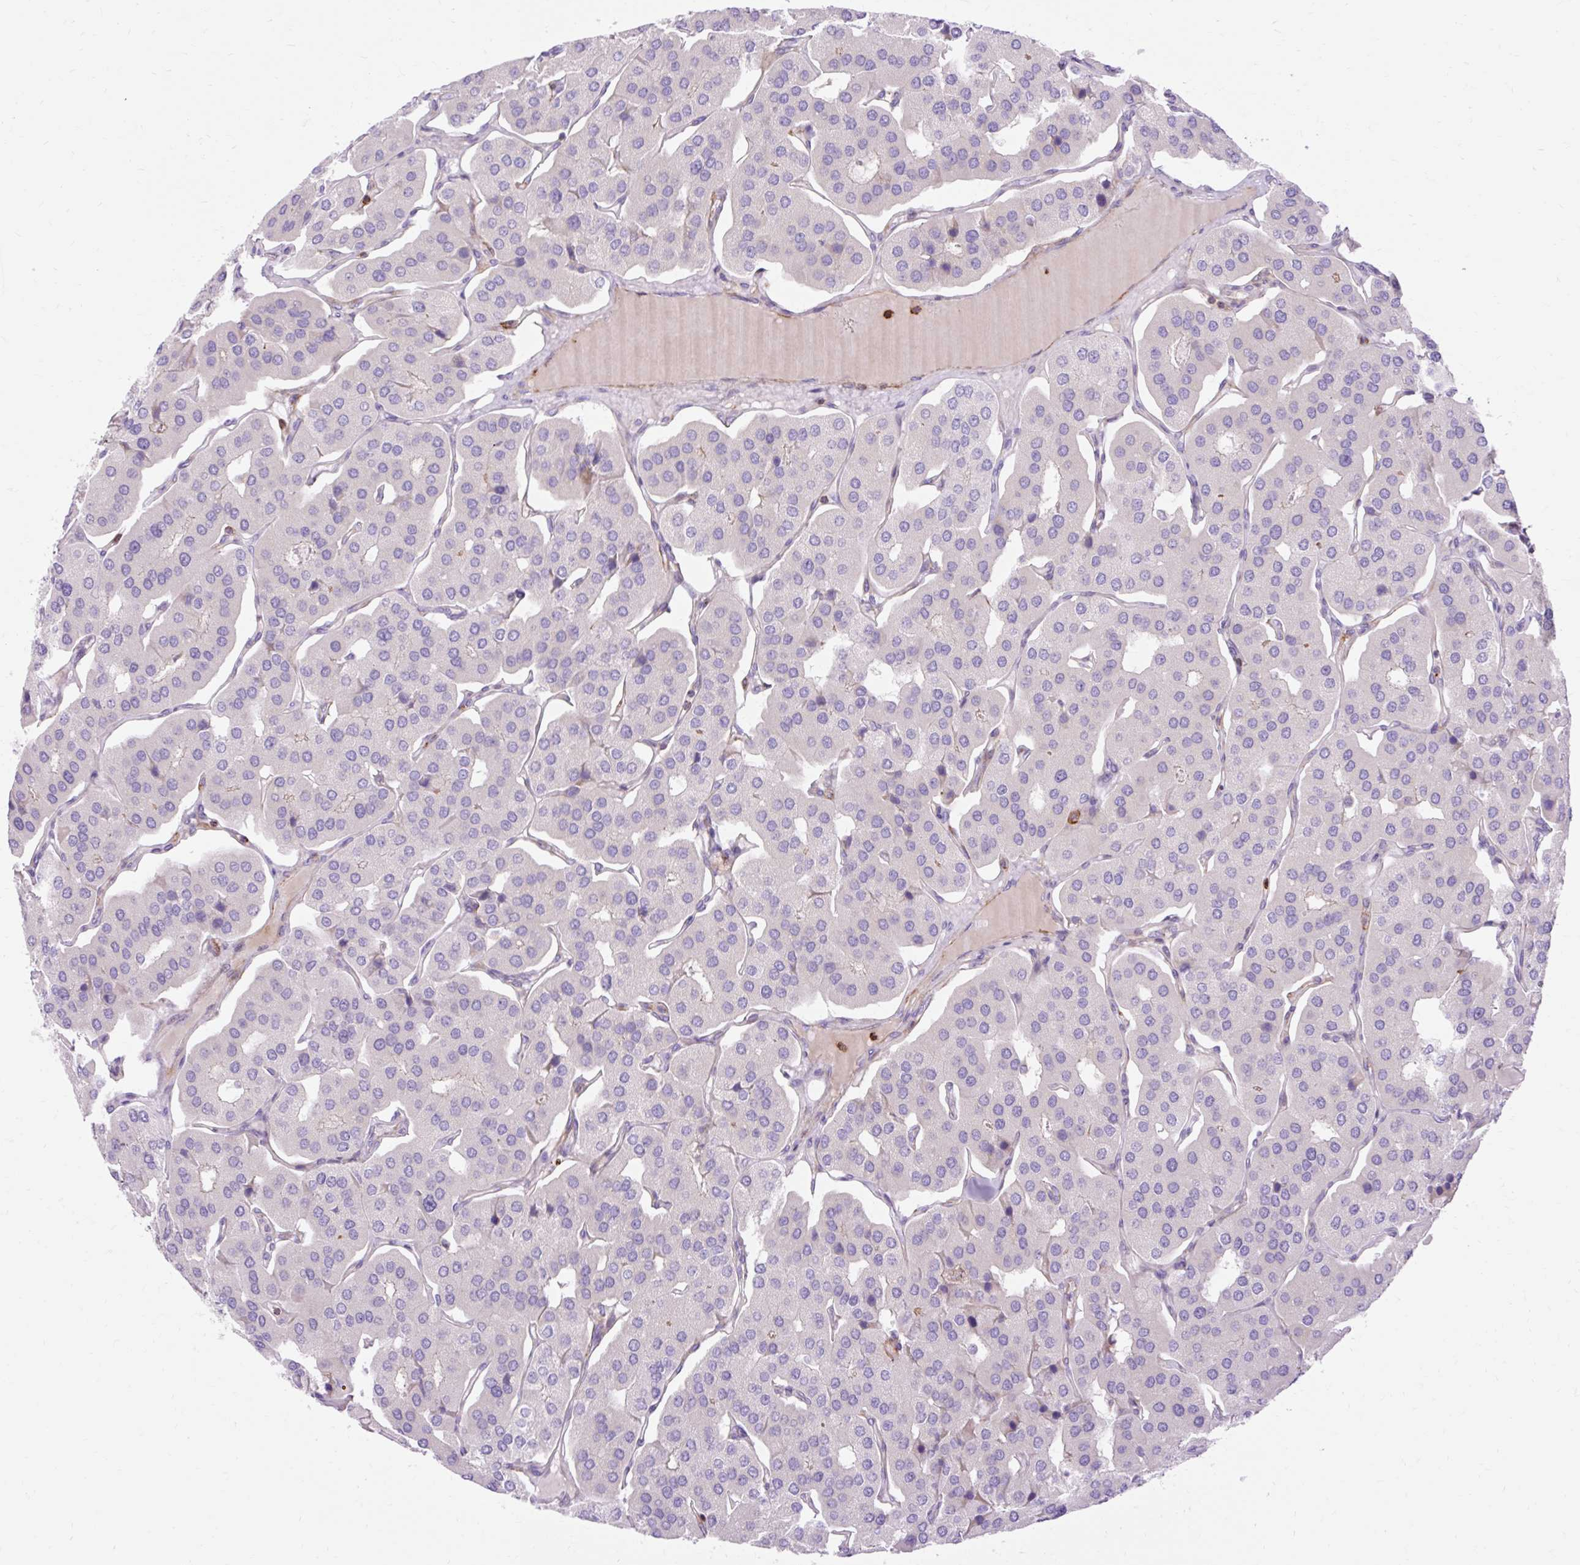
{"staining": {"intensity": "negative", "quantity": "none", "location": "none"}, "tissue": "parathyroid gland", "cell_type": "Glandular cells", "image_type": "normal", "snomed": [{"axis": "morphology", "description": "Normal tissue, NOS"}, {"axis": "morphology", "description": "Adenoma, NOS"}, {"axis": "topography", "description": "Parathyroid gland"}], "caption": "IHC photomicrograph of normal parathyroid gland stained for a protein (brown), which displays no expression in glandular cells. (DAB IHC visualized using brightfield microscopy, high magnification).", "gene": "CORO7", "patient": {"sex": "female", "age": 86}}